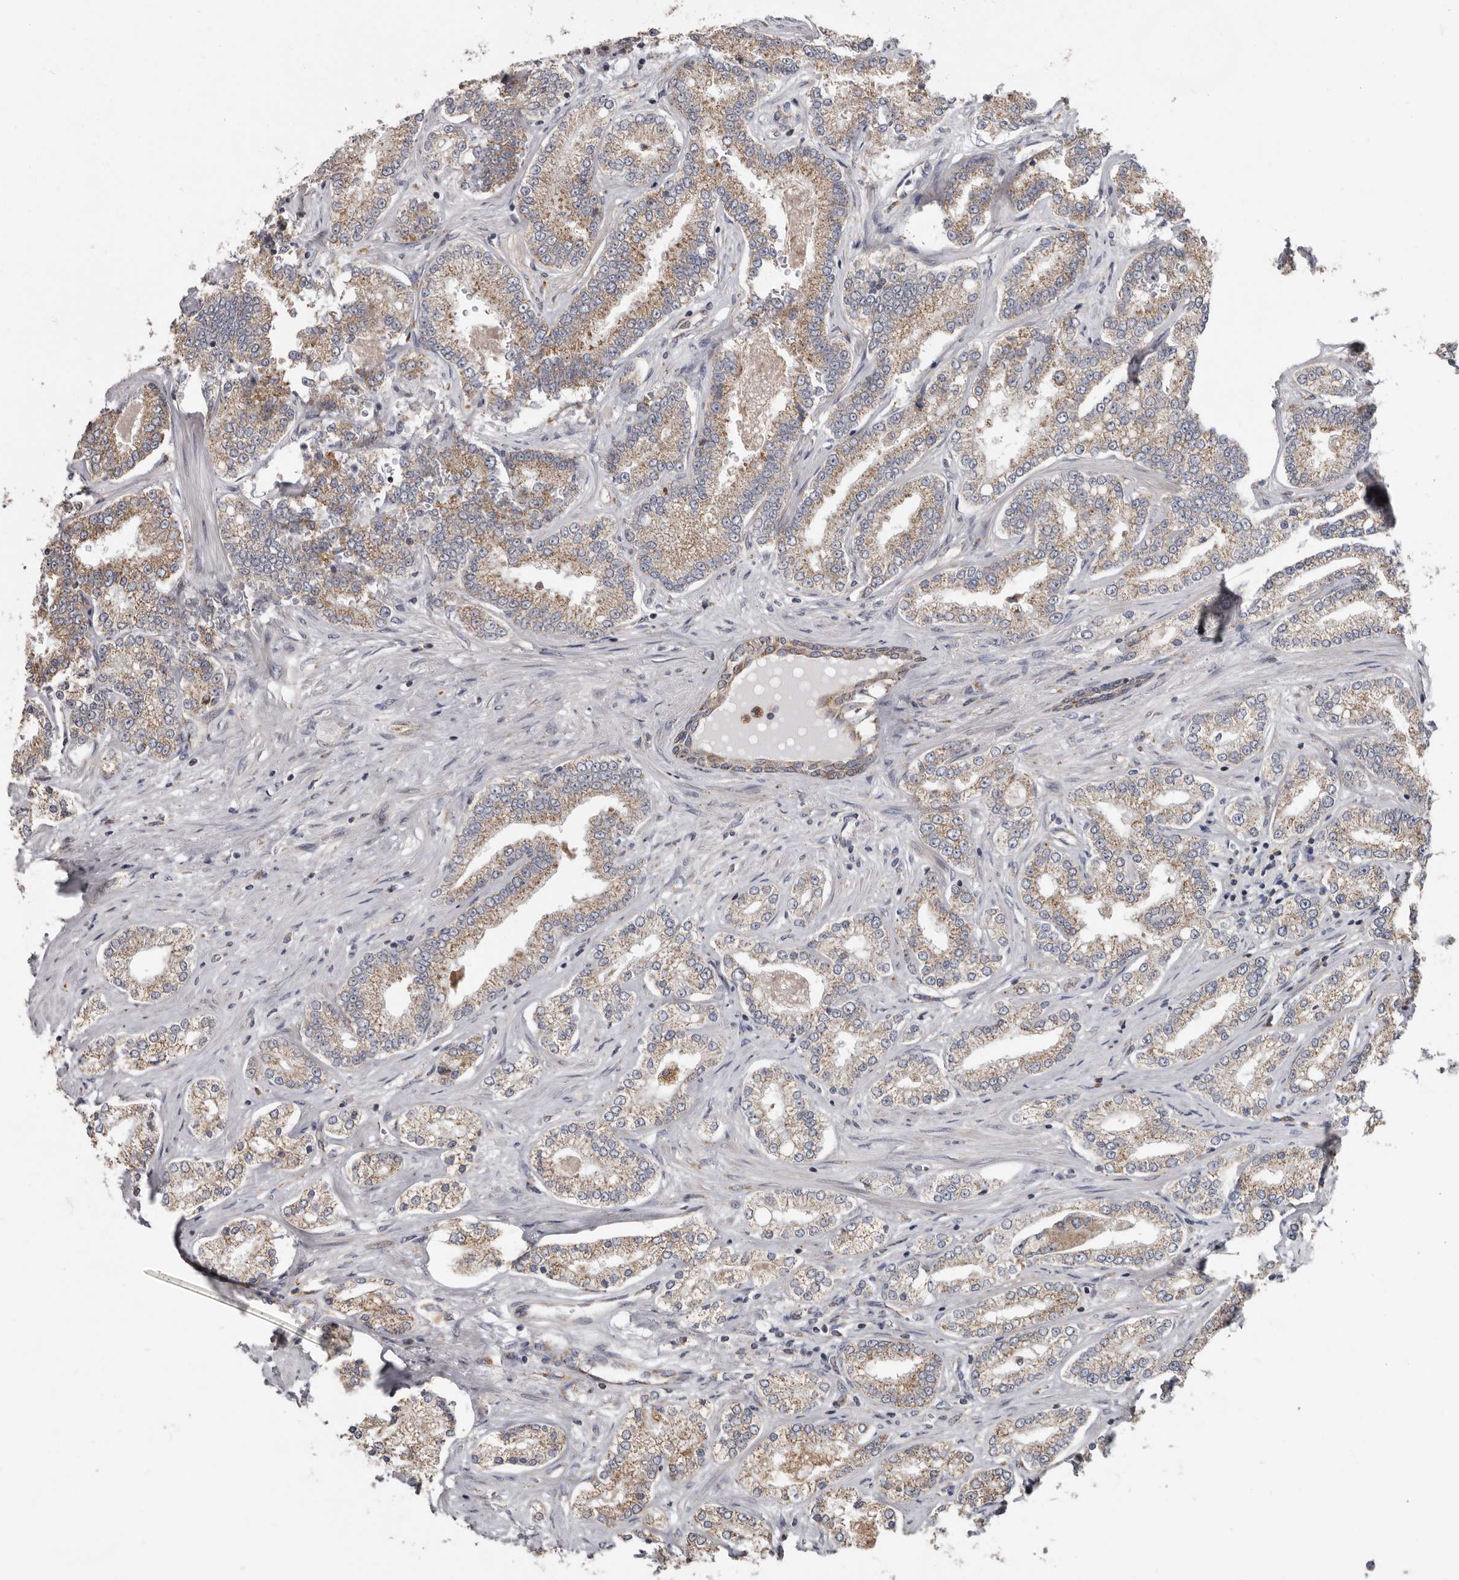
{"staining": {"intensity": "weak", "quantity": ">75%", "location": "cytoplasmic/membranous"}, "tissue": "prostate cancer", "cell_type": "Tumor cells", "image_type": "cancer", "snomed": [{"axis": "morphology", "description": "Normal tissue, NOS"}, {"axis": "morphology", "description": "Adenocarcinoma, High grade"}, {"axis": "topography", "description": "Prostate"}], "caption": "The immunohistochemical stain shows weak cytoplasmic/membranous staining in tumor cells of adenocarcinoma (high-grade) (prostate) tissue. (DAB = brown stain, brightfield microscopy at high magnification).", "gene": "MRPL18", "patient": {"sex": "male", "age": 83}}